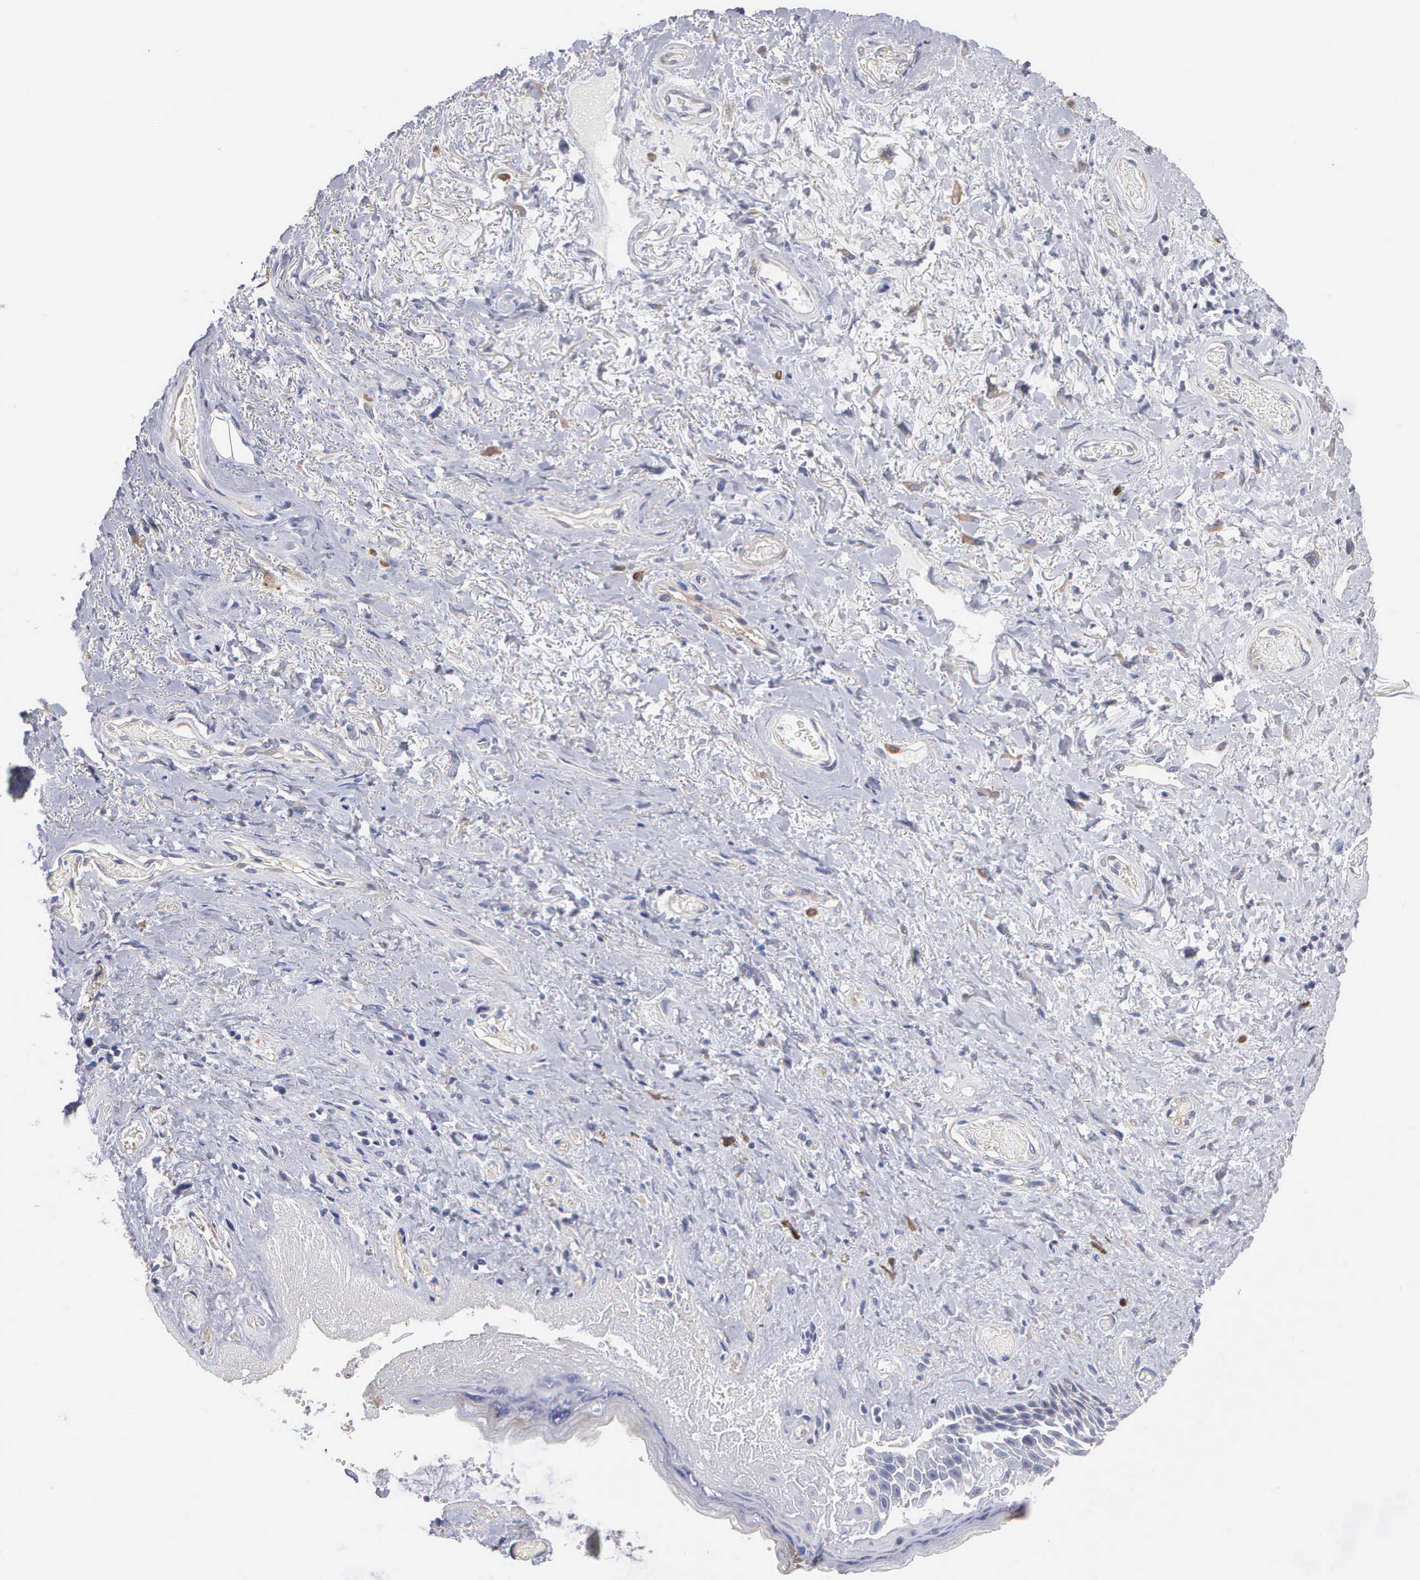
{"staining": {"intensity": "negative", "quantity": "none", "location": "none"}, "tissue": "skin", "cell_type": "Epidermal cells", "image_type": "normal", "snomed": [{"axis": "morphology", "description": "Normal tissue, NOS"}, {"axis": "topography", "description": "Anal"}], "caption": "DAB (3,3'-diaminobenzidine) immunohistochemical staining of normal skin reveals no significant staining in epidermal cells. (Stains: DAB (3,3'-diaminobenzidine) IHC with hematoxylin counter stain, Microscopy: brightfield microscopy at high magnification).", "gene": "ELFN2", "patient": {"sex": "male", "age": 78}}